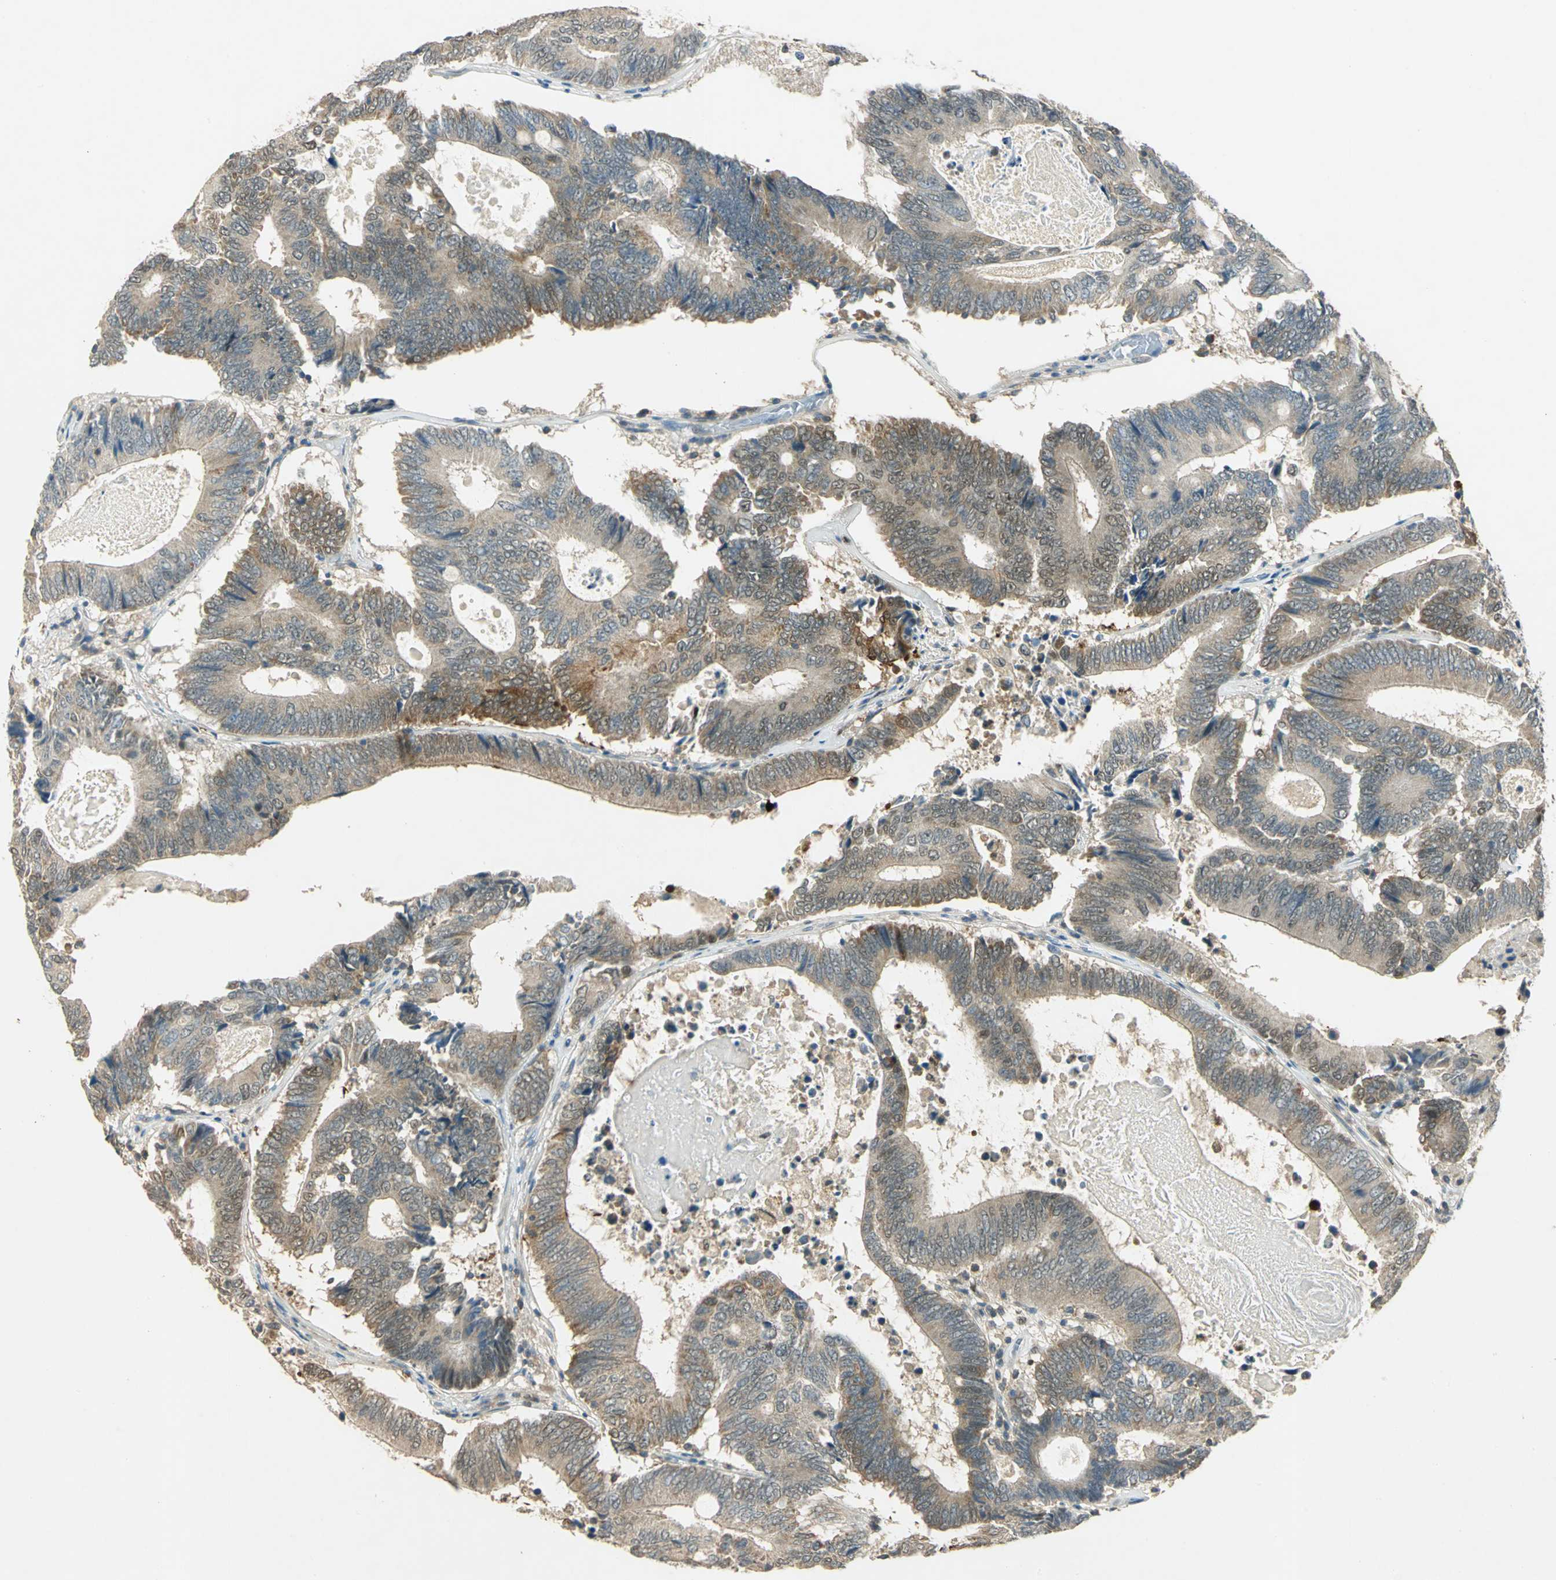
{"staining": {"intensity": "moderate", "quantity": "25%-75%", "location": "cytoplasmic/membranous"}, "tissue": "colorectal cancer", "cell_type": "Tumor cells", "image_type": "cancer", "snomed": [{"axis": "morphology", "description": "Adenocarcinoma, NOS"}, {"axis": "topography", "description": "Colon"}], "caption": "High-power microscopy captured an IHC micrograph of colorectal adenocarcinoma, revealing moderate cytoplasmic/membranous expression in about 25%-75% of tumor cells. Immunohistochemistry stains the protein in brown and the nuclei are stained blue.", "gene": "BIRC2", "patient": {"sex": "female", "age": 78}}